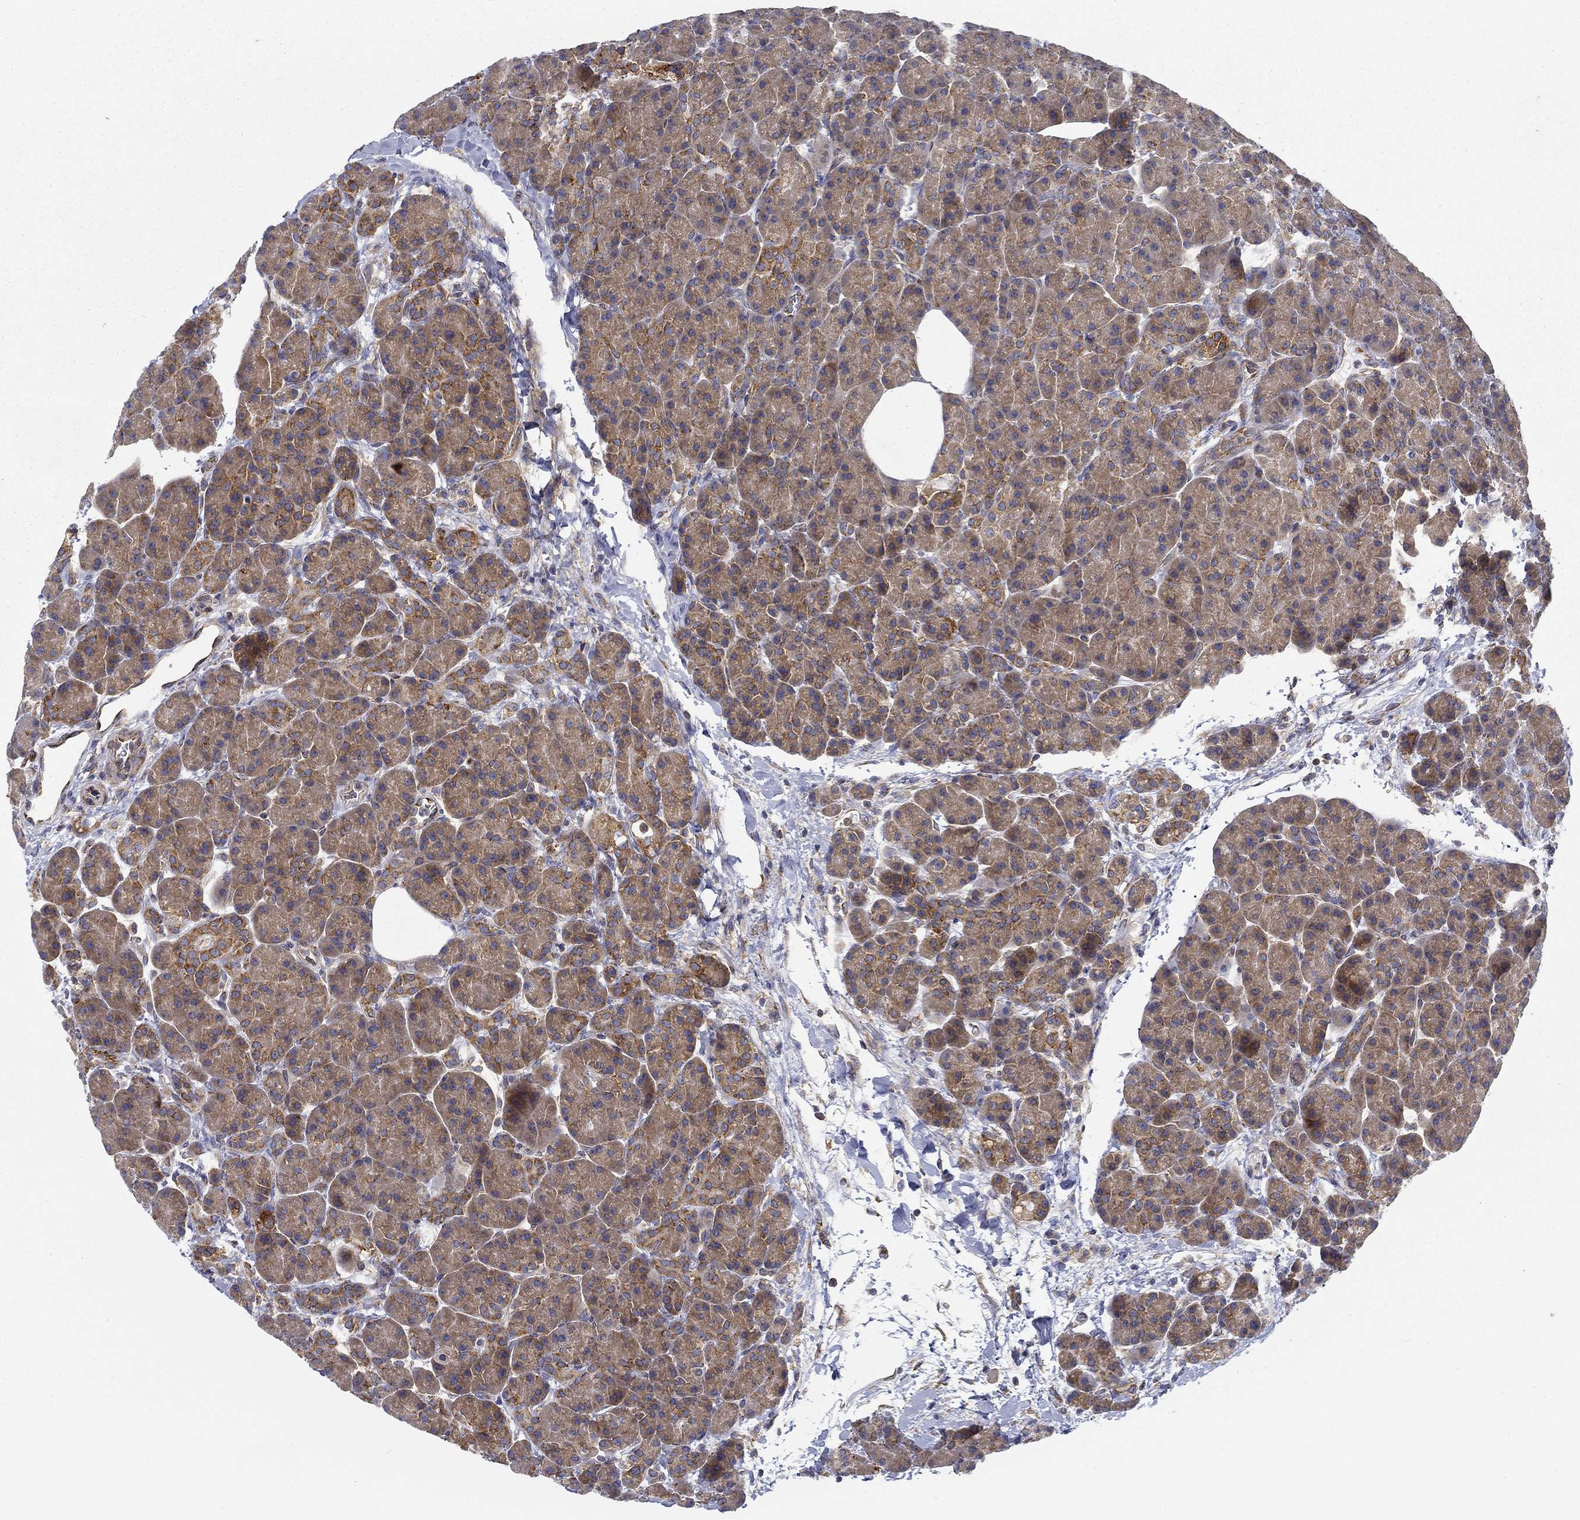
{"staining": {"intensity": "moderate", "quantity": "25%-75%", "location": "cytoplasmic/membranous"}, "tissue": "pancreas", "cell_type": "Exocrine glandular cells", "image_type": "normal", "snomed": [{"axis": "morphology", "description": "Normal tissue, NOS"}, {"axis": "topography", "description": "Pancreas"}], "caption": "Moderate cytoplasmic/membranous staining for a protein is identified in approximately 25%-75% of exocrine glandular cells of benign pancreas using IHC.", "gene": "FXR1", "patient": {"sex": "female", "age": 63}}